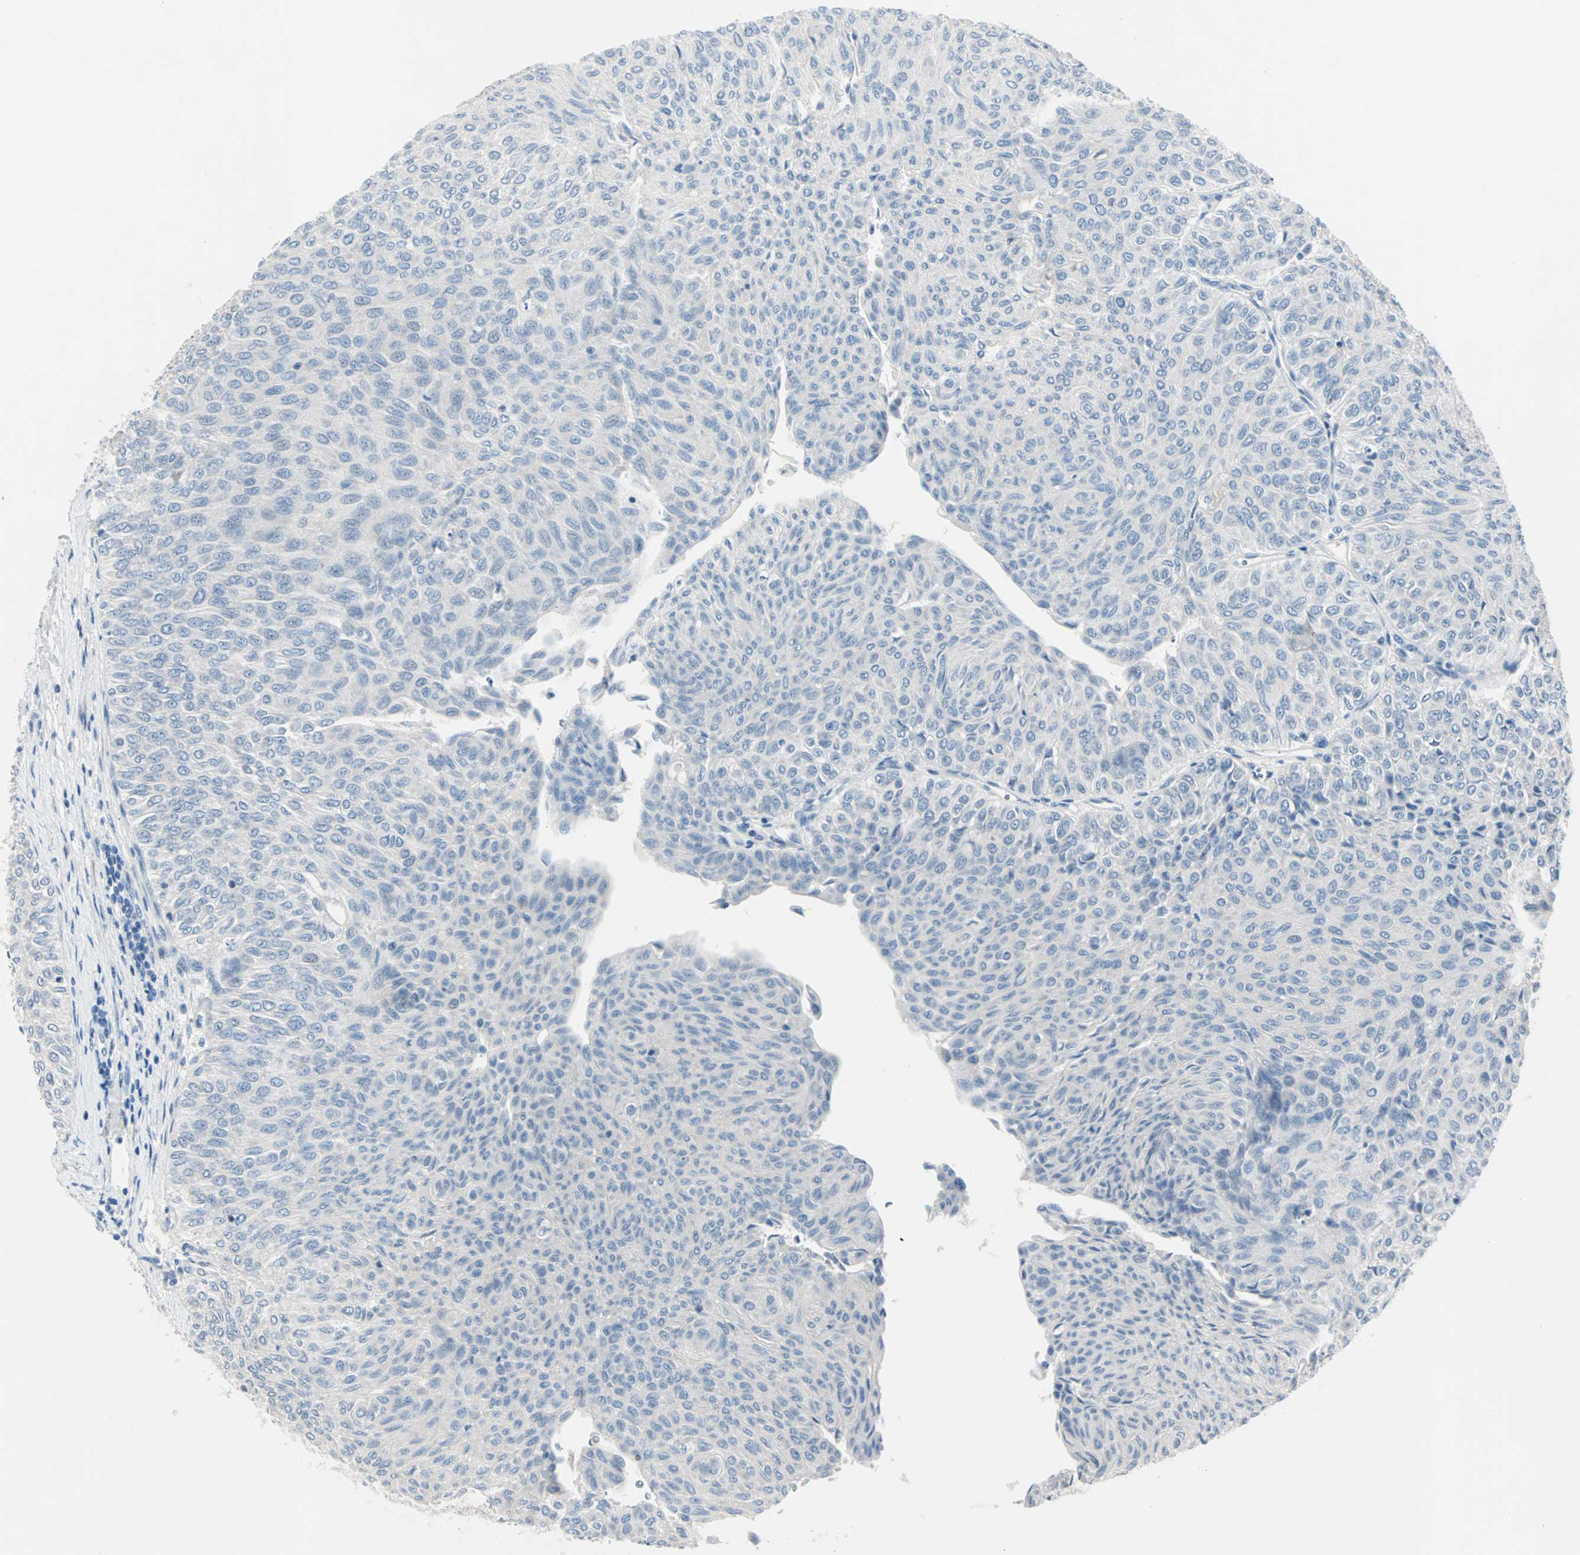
{"staining": {"intensity": "negative", "quantity": "none", "location": "none"}, "tissue": "urothelial cancer", "cell_type": "Tumor cells", "image_type": "cancer", "snomed": [{"axis": "morphology", "description": "Urothelial carcinoma, Low grade"}, {"axis": "topography", "description": "Urinary bladder"}], "caption": "An IHC micrograph of urothelial cancer is shown. There is no staining in tumor cells of urothelial cancer.", "gene": "NEFH", "patient": {"sex": "male", "age": 78}}